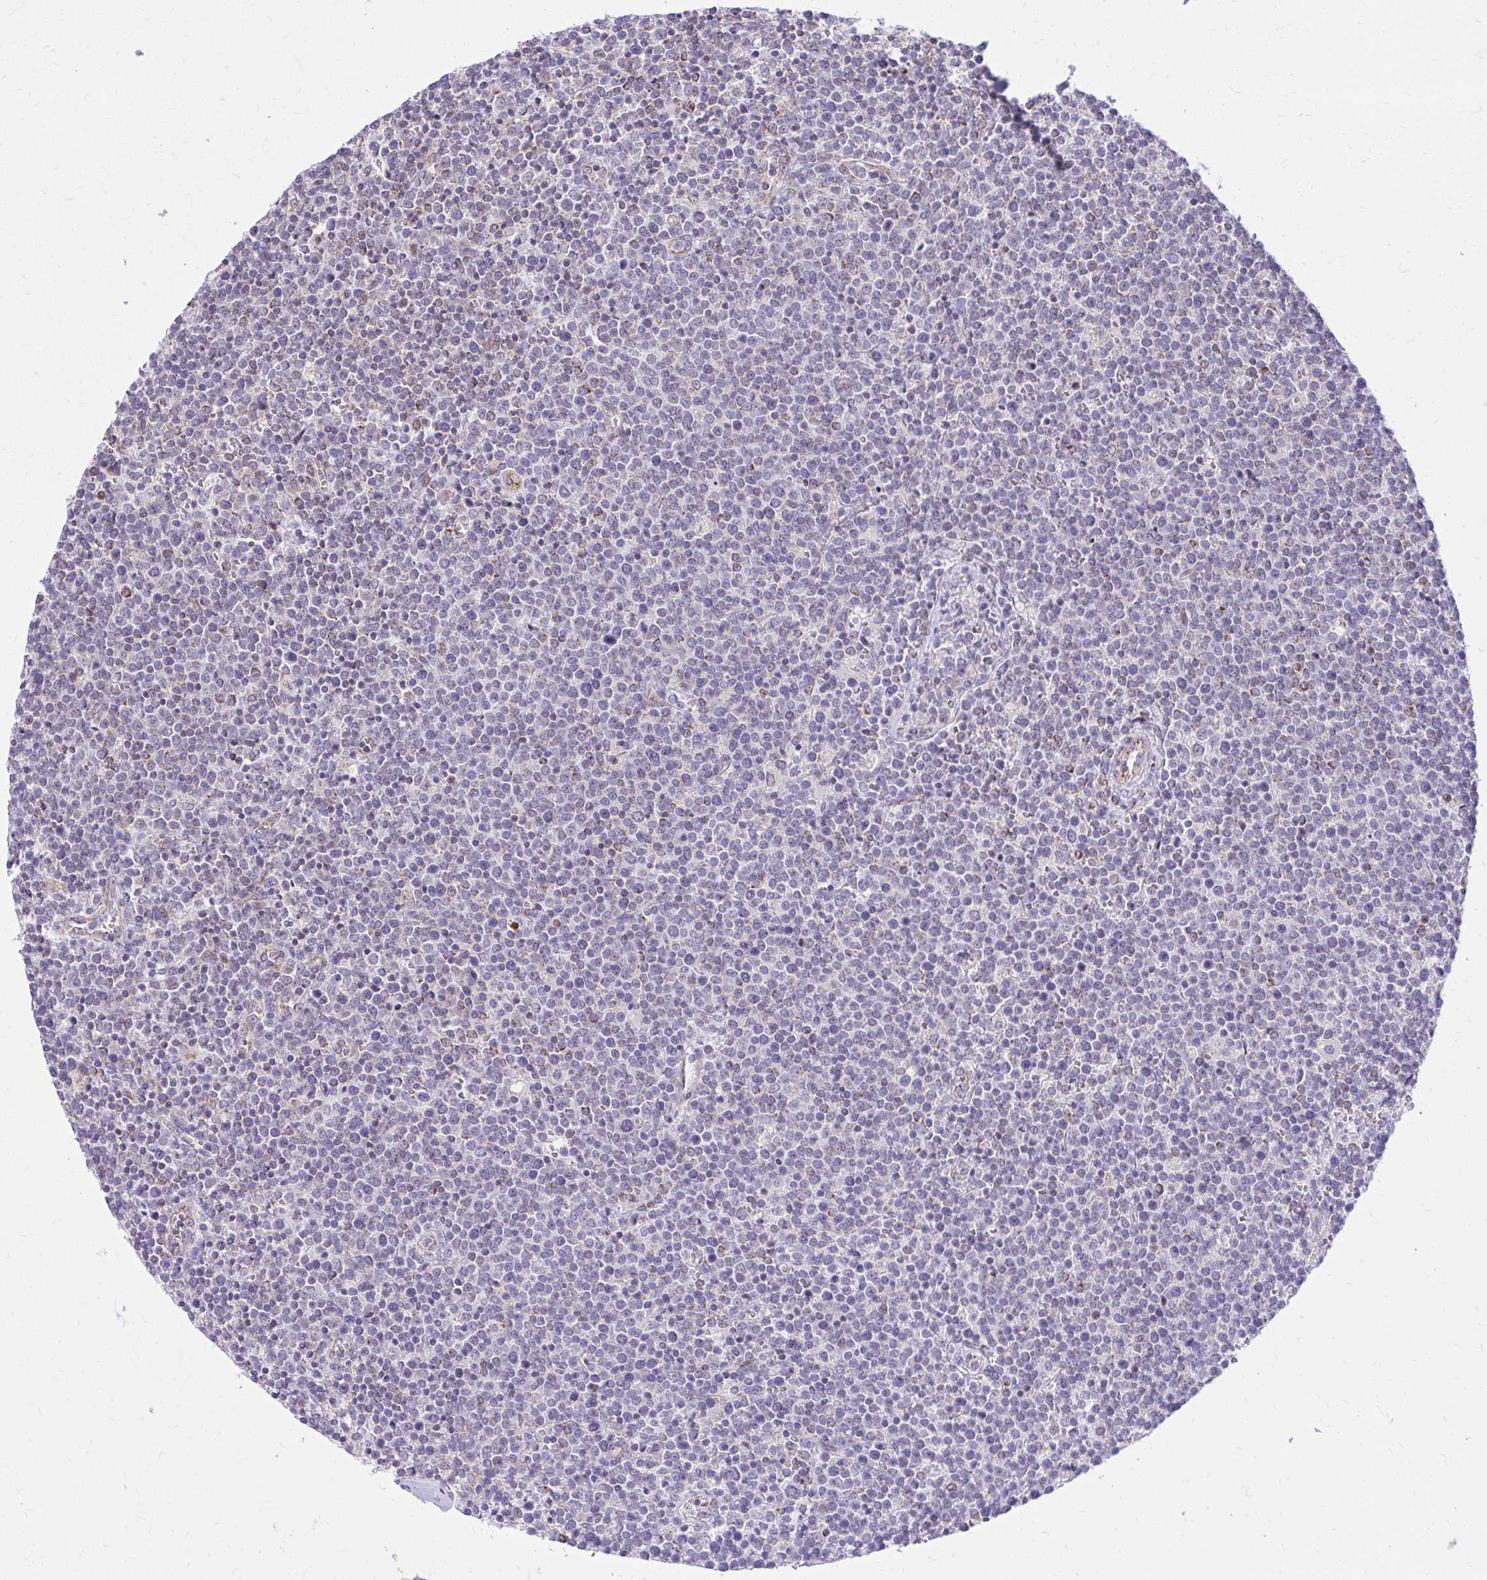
{"staining": {"intensity": "negative", "quantity": "none", "location": "none"}, "tissue": "lymphoma", "cell_type": "Tumor cells", "image_type": "cancer", "snomed": [{"axis": "morphology", "description": "Malignant lymphoma, non-Hodgkin's type, High grade"}, {"axis": "topography", "description": "Lymph node"}], "caption": "The IHC photomicrograph has no significant expression in tumor cells of lymphoma tissue.", "gene": "GPRIN3", "patient": {"sex": "male", "age": 61}}